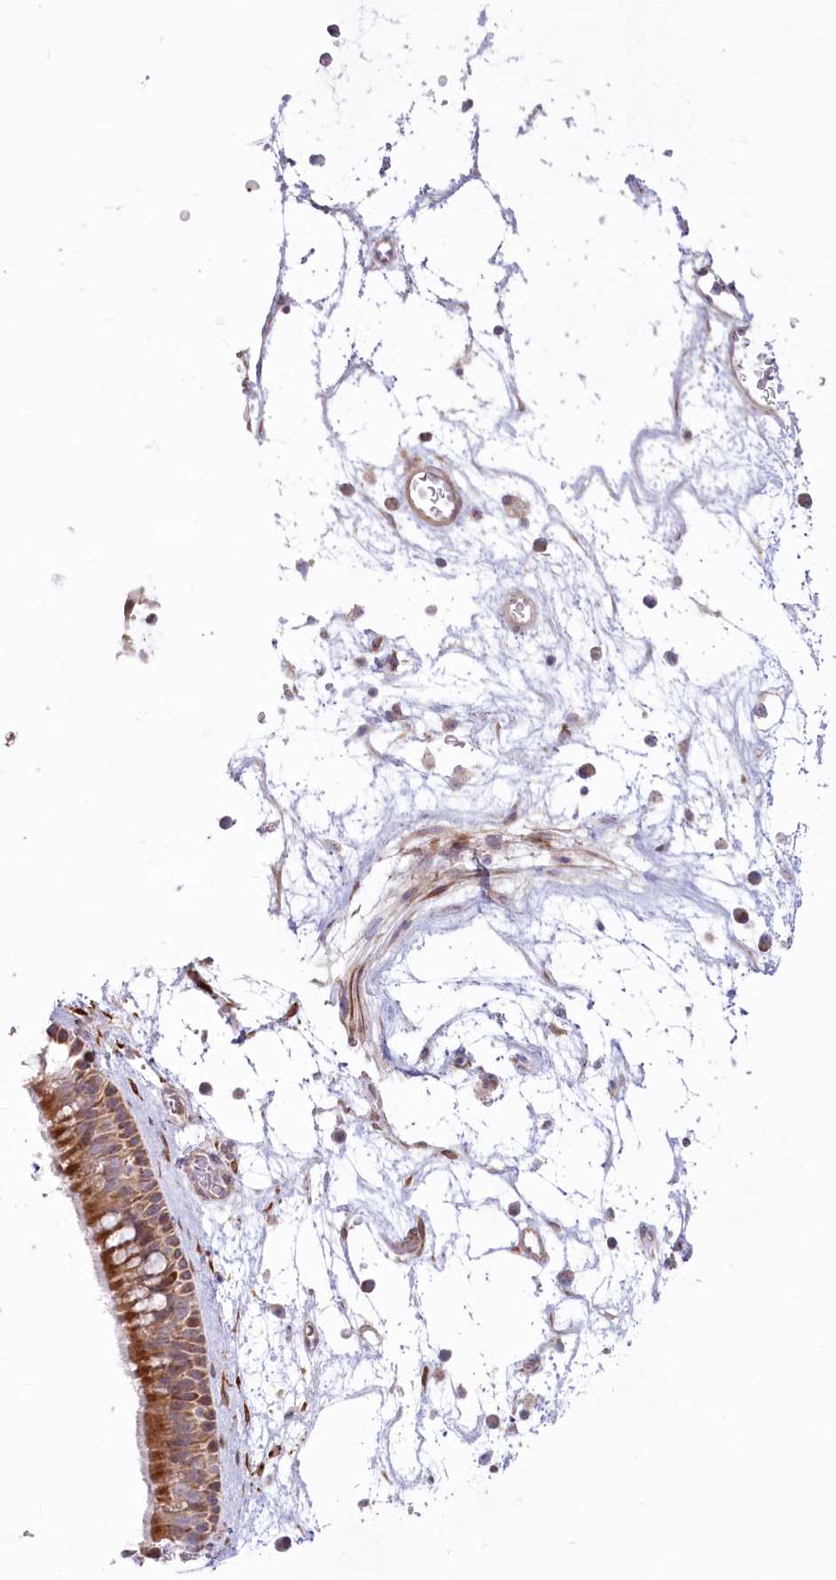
{"staining": {"intensity": "moderate", "quantity": ">75%", "location": "cytoplasmic/membranous"}, "tissue": "nasopharynx", "cell_type": "Respiratory epithelial cells", "image_type": "normal", "snomed": [{"axis": "morphology", "description": "Normal tissue, NOS"}, {"axis": "morphology", "description": "Inflammation, NOS"}, {"axis": "morphology", "description": "Malignant melanoma, Metastatic site"}, {"axis": "topography", "description": "Nasopharynx"}], "caption": "IHC (DAB (3,3'-diaminobenzidine)) staining of unremarkable human nasopharynx shows moderate cytoplasmic/membranous protein expression in approximately >75% of respiratory epithelial cells.", "gene": "MTG1", "patient": {"sex": "male", "age": 70}}